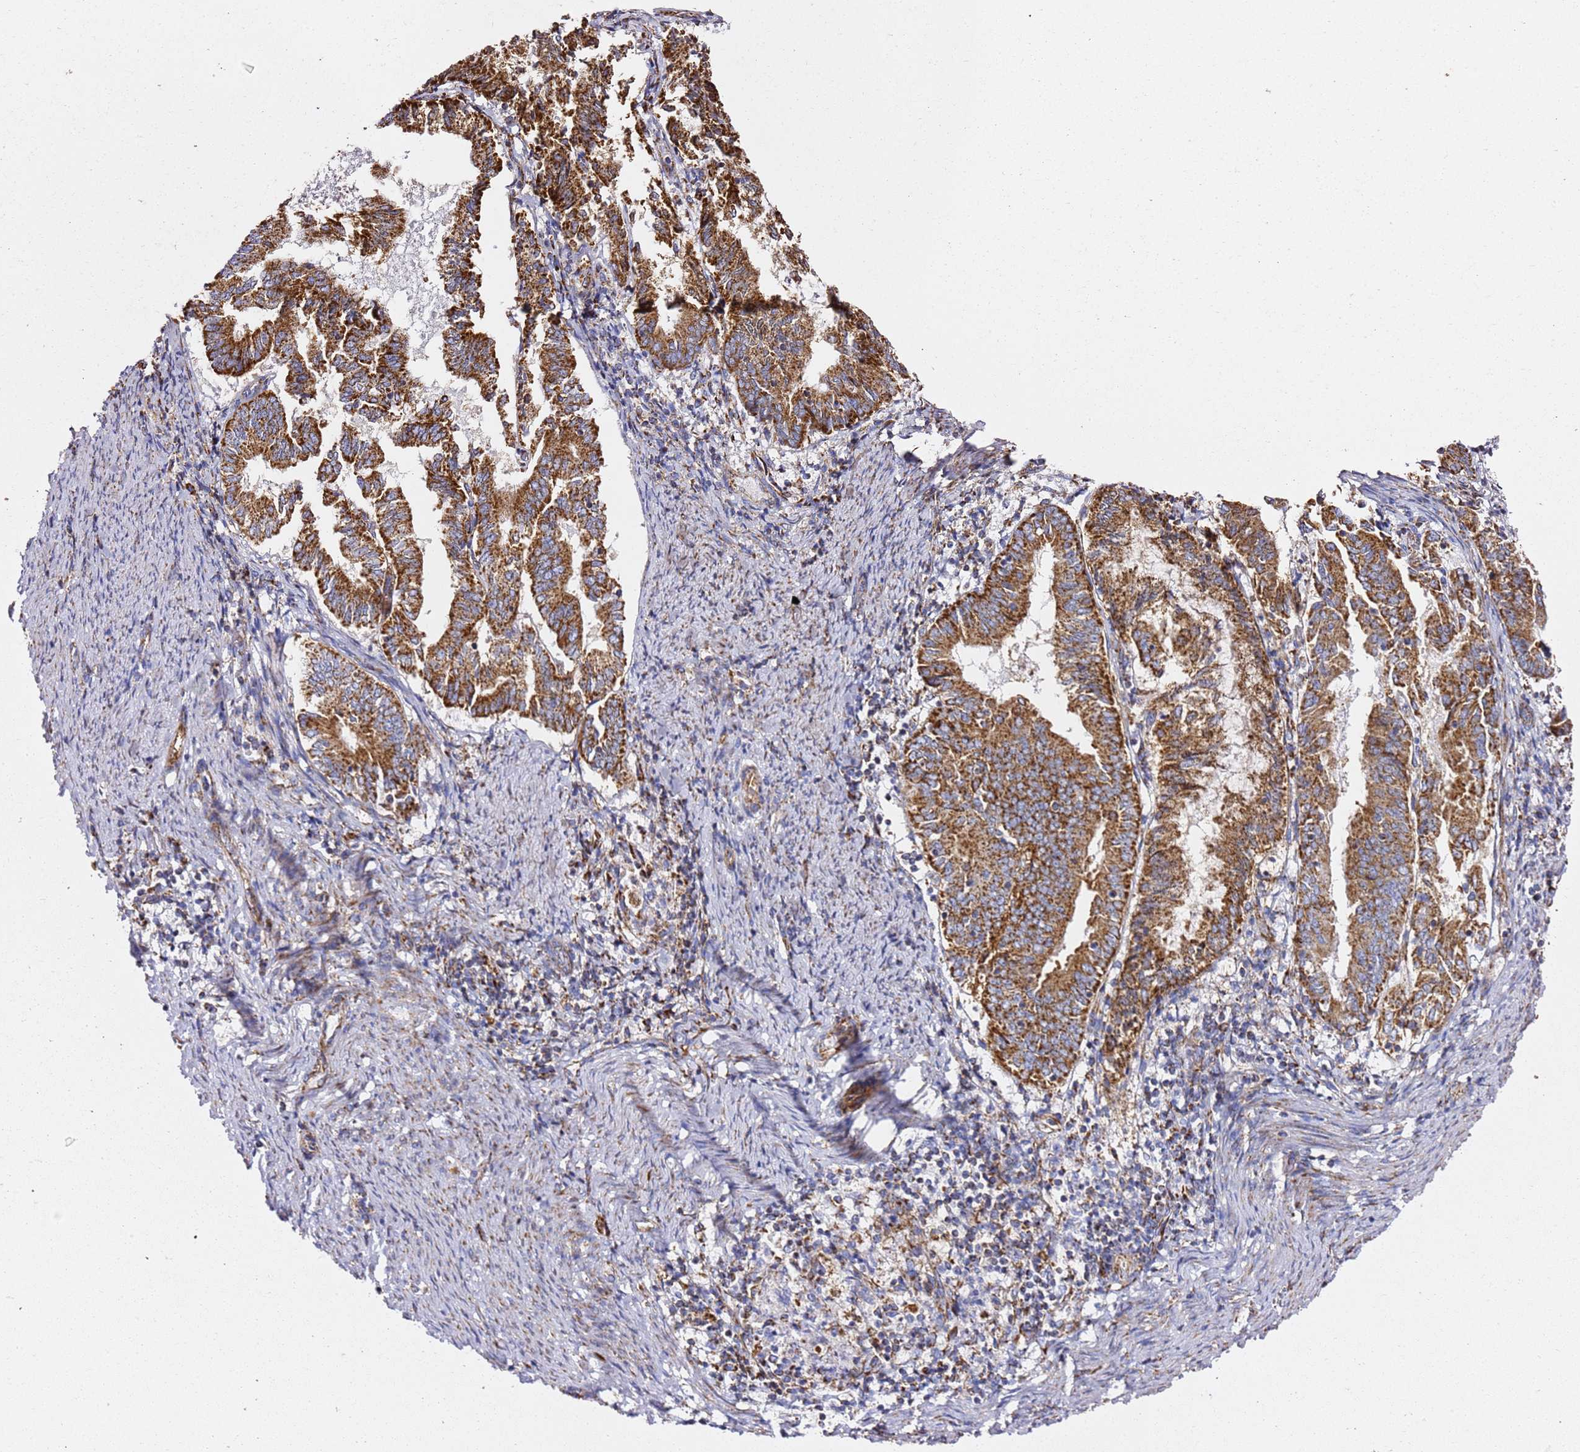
{"staining": {"intensity": "strong", "quantity": ">75%", "location": "cytoplasmic/membranous"}, "tissue": "endometrial cancer", "cell_type": "Tumor cells", "image_type": "cancer", "snomed": [{"axis": "morphology", "description": "Adenocarcinoma, NOS"}, {"axis": "topography", "description": "Endometrium"}], "caption": "Immunohistochemical staining of human endometrial cancer demonstrates high levels of strong cytoplasmic/membranous protein staining in approximately >75% of tumor cells. The staining was performed using DAB (3,3'-diaminobenzidine) to visualize the protein expression in brown, while the nuclei were stained in blue with hematoxylin (Magnification: 20x).", "gene": "NDUFA3", "patient": {"sex": "female", "age": 80}}